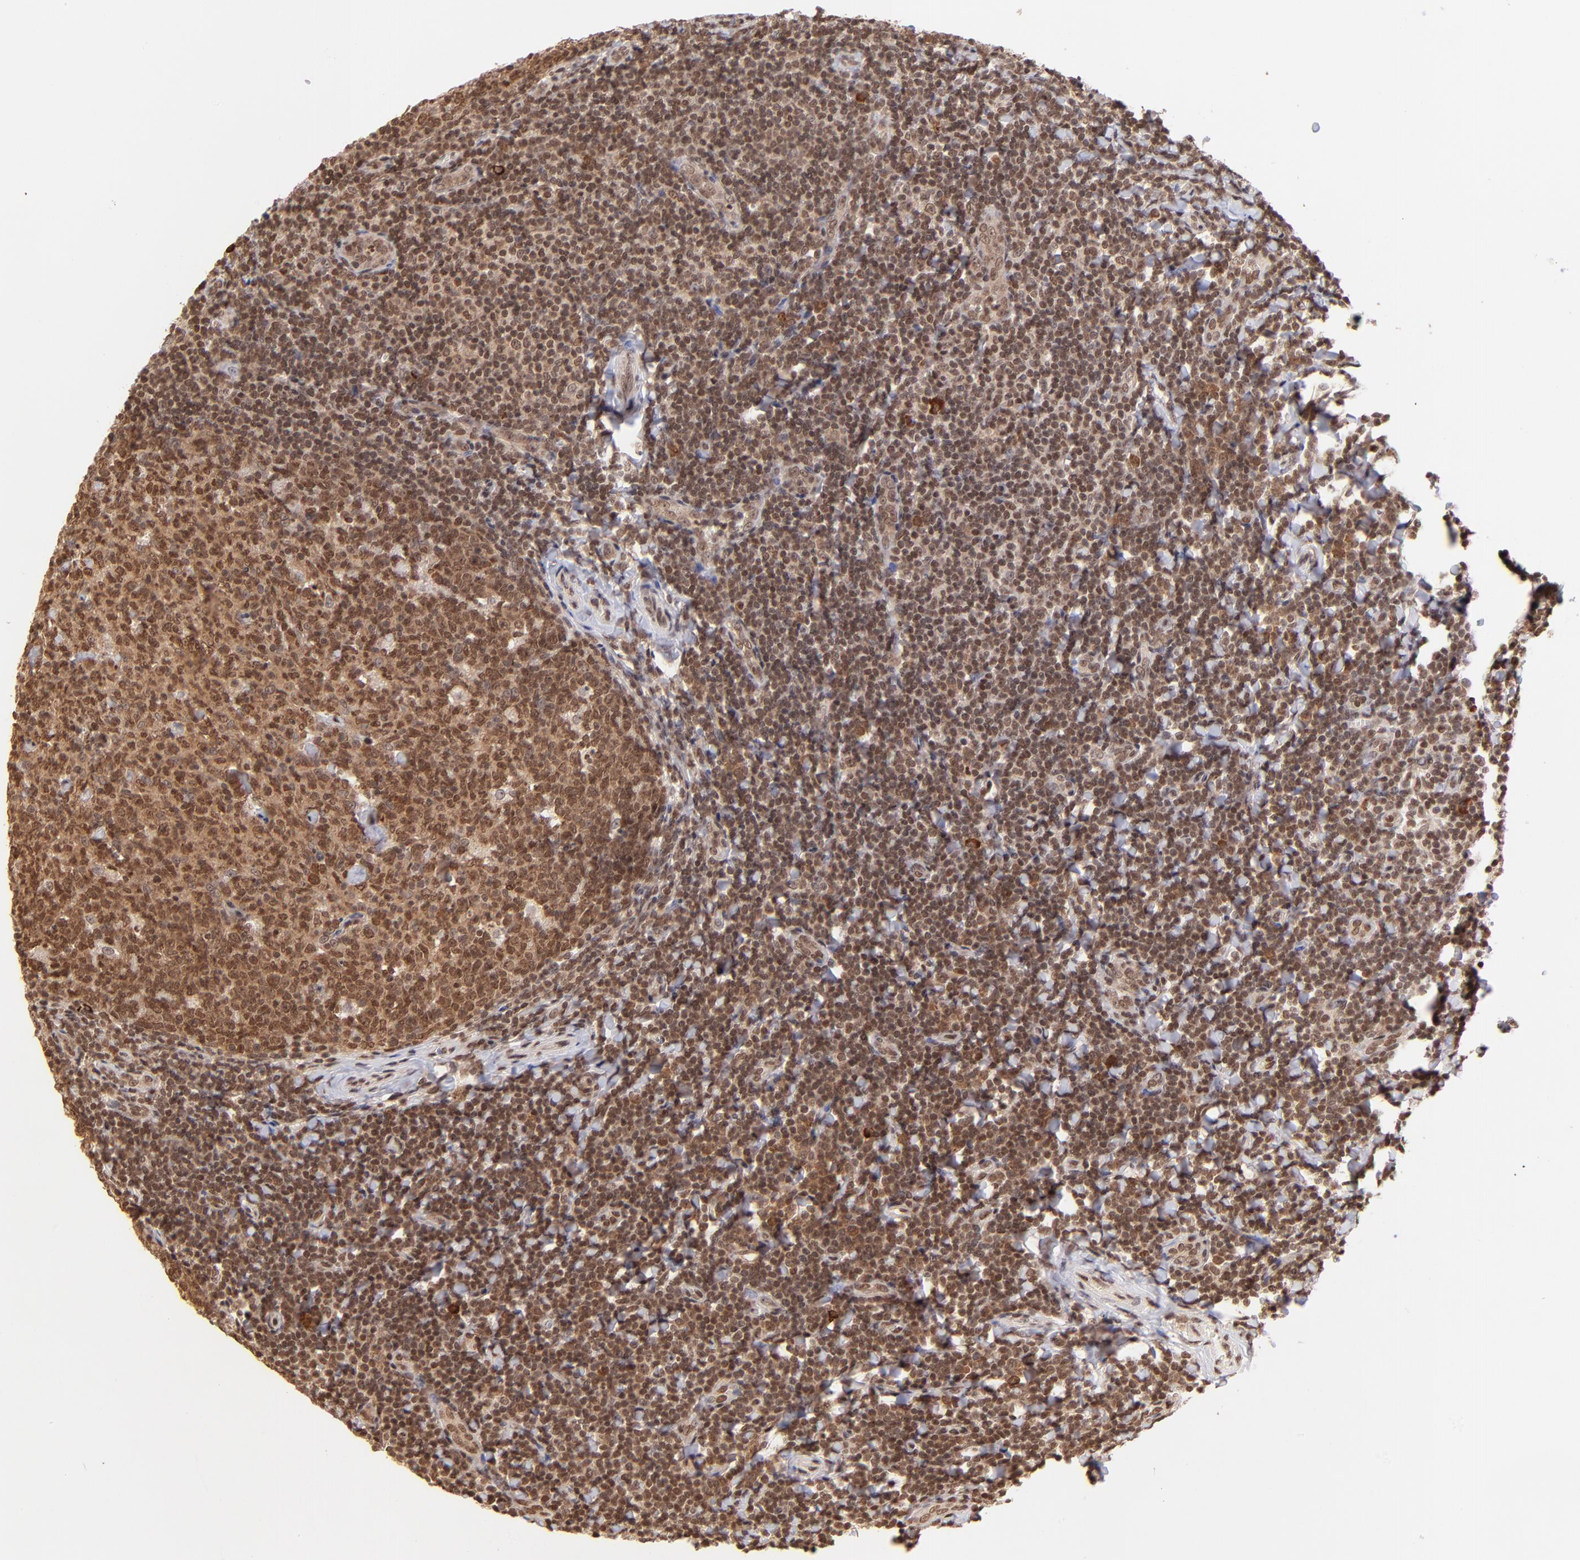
{"staining": {"intensity": "strong", "quantity": ">75%", "location": "cytoplasmic/membranous,nuclear"}, "tissue": "tonsil", "cell_type": "Germinal center cells", "image_type": "normal", "snomed": [{"axis": "morphology", "description": "Normal tissue, NOS"}, {"axis": "topography", "description": "Tonsil"}], "caption": "Immunohistochemistry (IHC) micrograph of unremarkable tonsil: tonsil stained using IHC exhibits high levels of strong protein expression localized specifically in the cytoplasmic/membranous,nuclear of germinal center cells, appearing as a cytoplasmic/membranous,nuclear brown color.", "gene": "WDR25", "patient": {"sex": "male", "age": 31}}